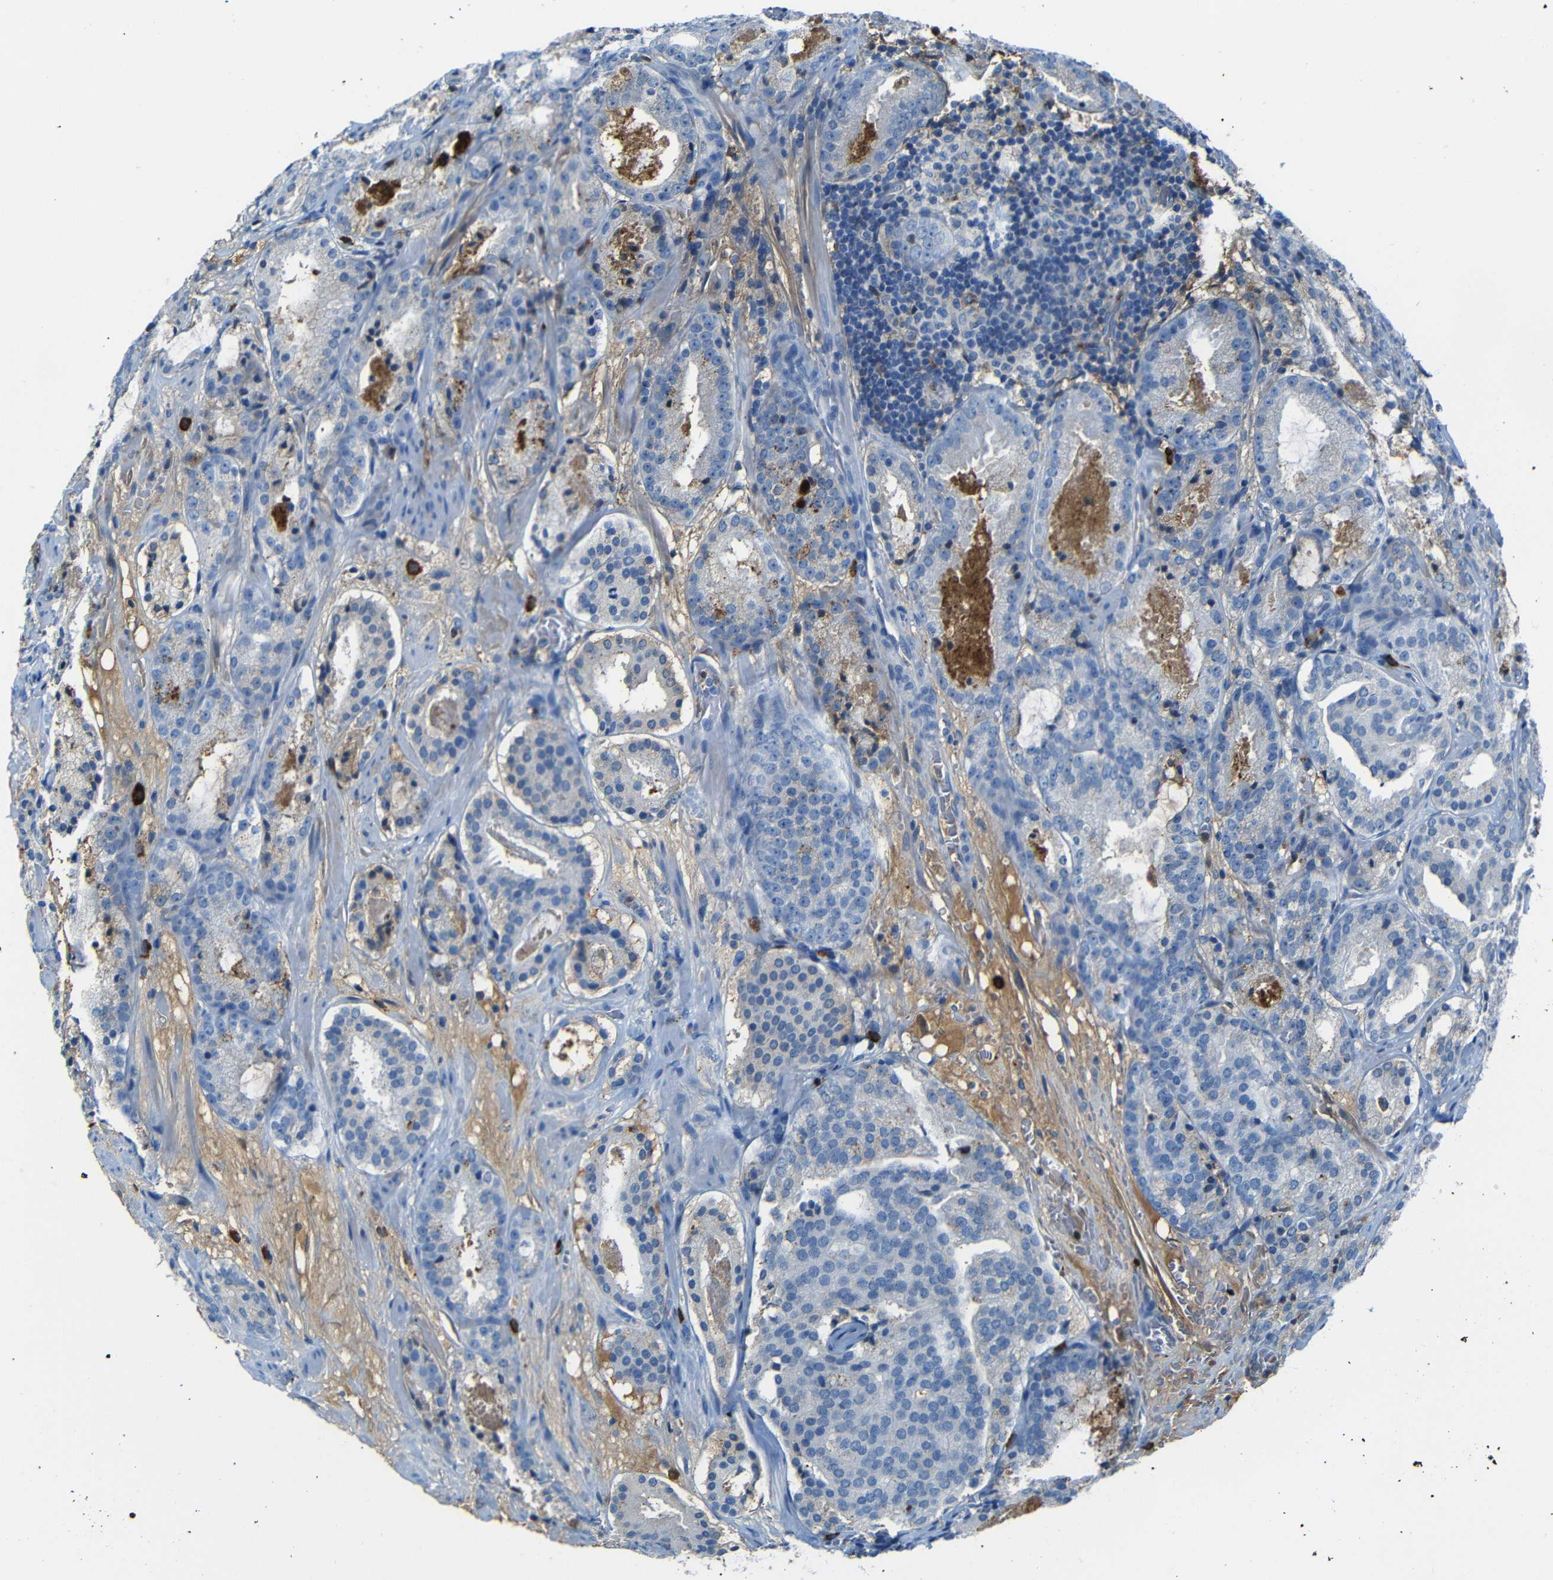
{"staining": {"intensity": "negative", "quantity": "none", "location": "none"}, "tissue": "prostate cancer", "cell_type": "Tumor cells", "image_type": "cancer", "snomed": [{"axis": "morphology", "description": "Adenocarcinoma, Low grade"}, {"axis": "topography", "description": "Prostate"}], "caption": "Prostate low-grade adenocarcinoma was stained to show a protein in brown. There is no significant staining in tumor cells.", "gene": "SERPINA1", "patient": {"sex": "male", "age": 69}}